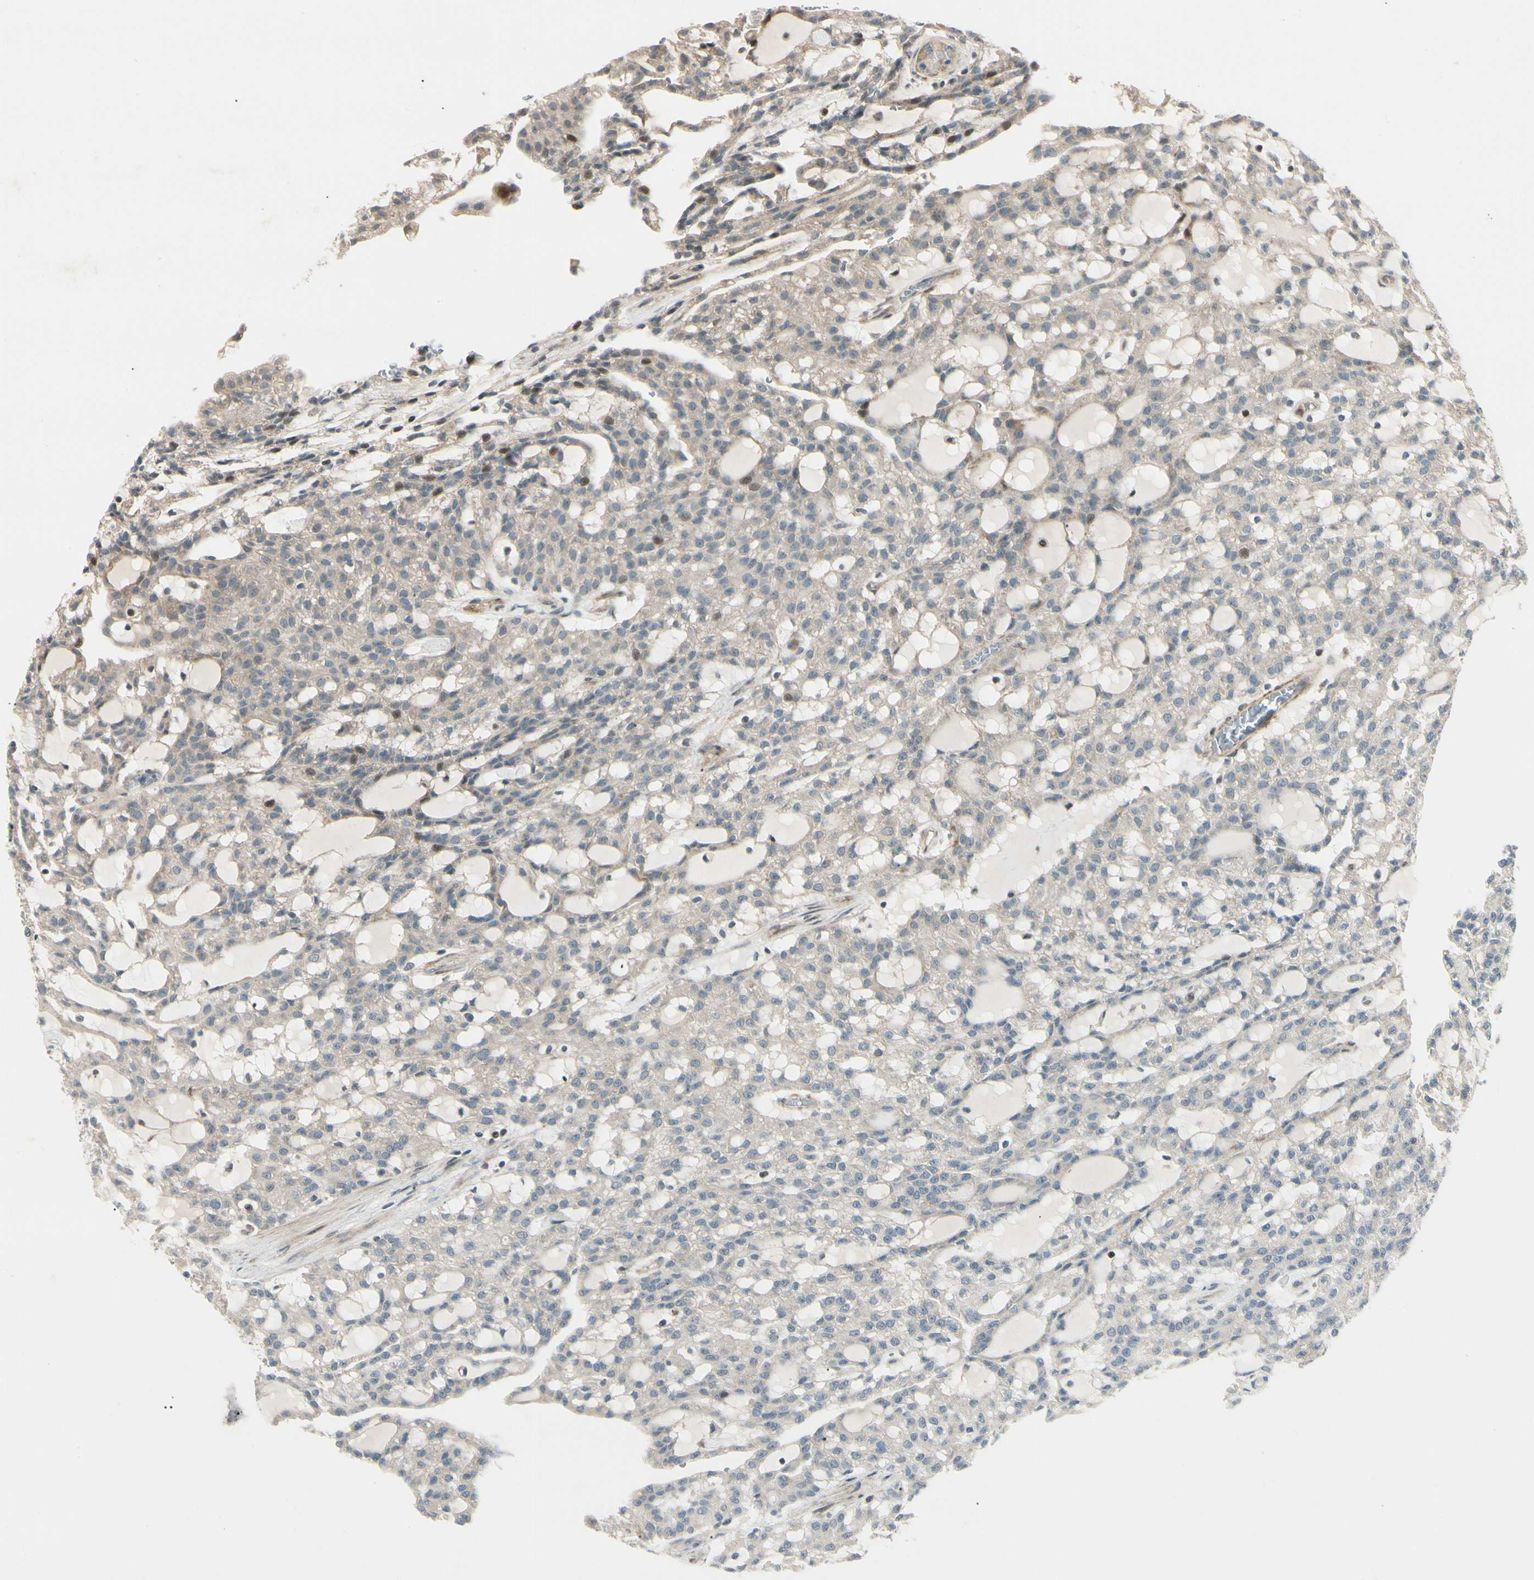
{"staining": {"intensity": "weak", "quantity": "25%-75%", "location": "cytoplasmic/membranous"}, "tissue": "renal cancer", "cell_type": "Tumor cells", "image_type": "cancer", "snomed": [{"axis": "morphology", "description": "Adenocarcinoma, NOS"}, {"axis": "topography", "description": "Kidney"}], "caption": "Renal cancer (adenocarcinoma) stained for a protein demonstrates weak cytoplasmic/membranous positivity in tumor cells.", "gene": "P4HA3", "patient": {"sex": "male", "age": 63}}